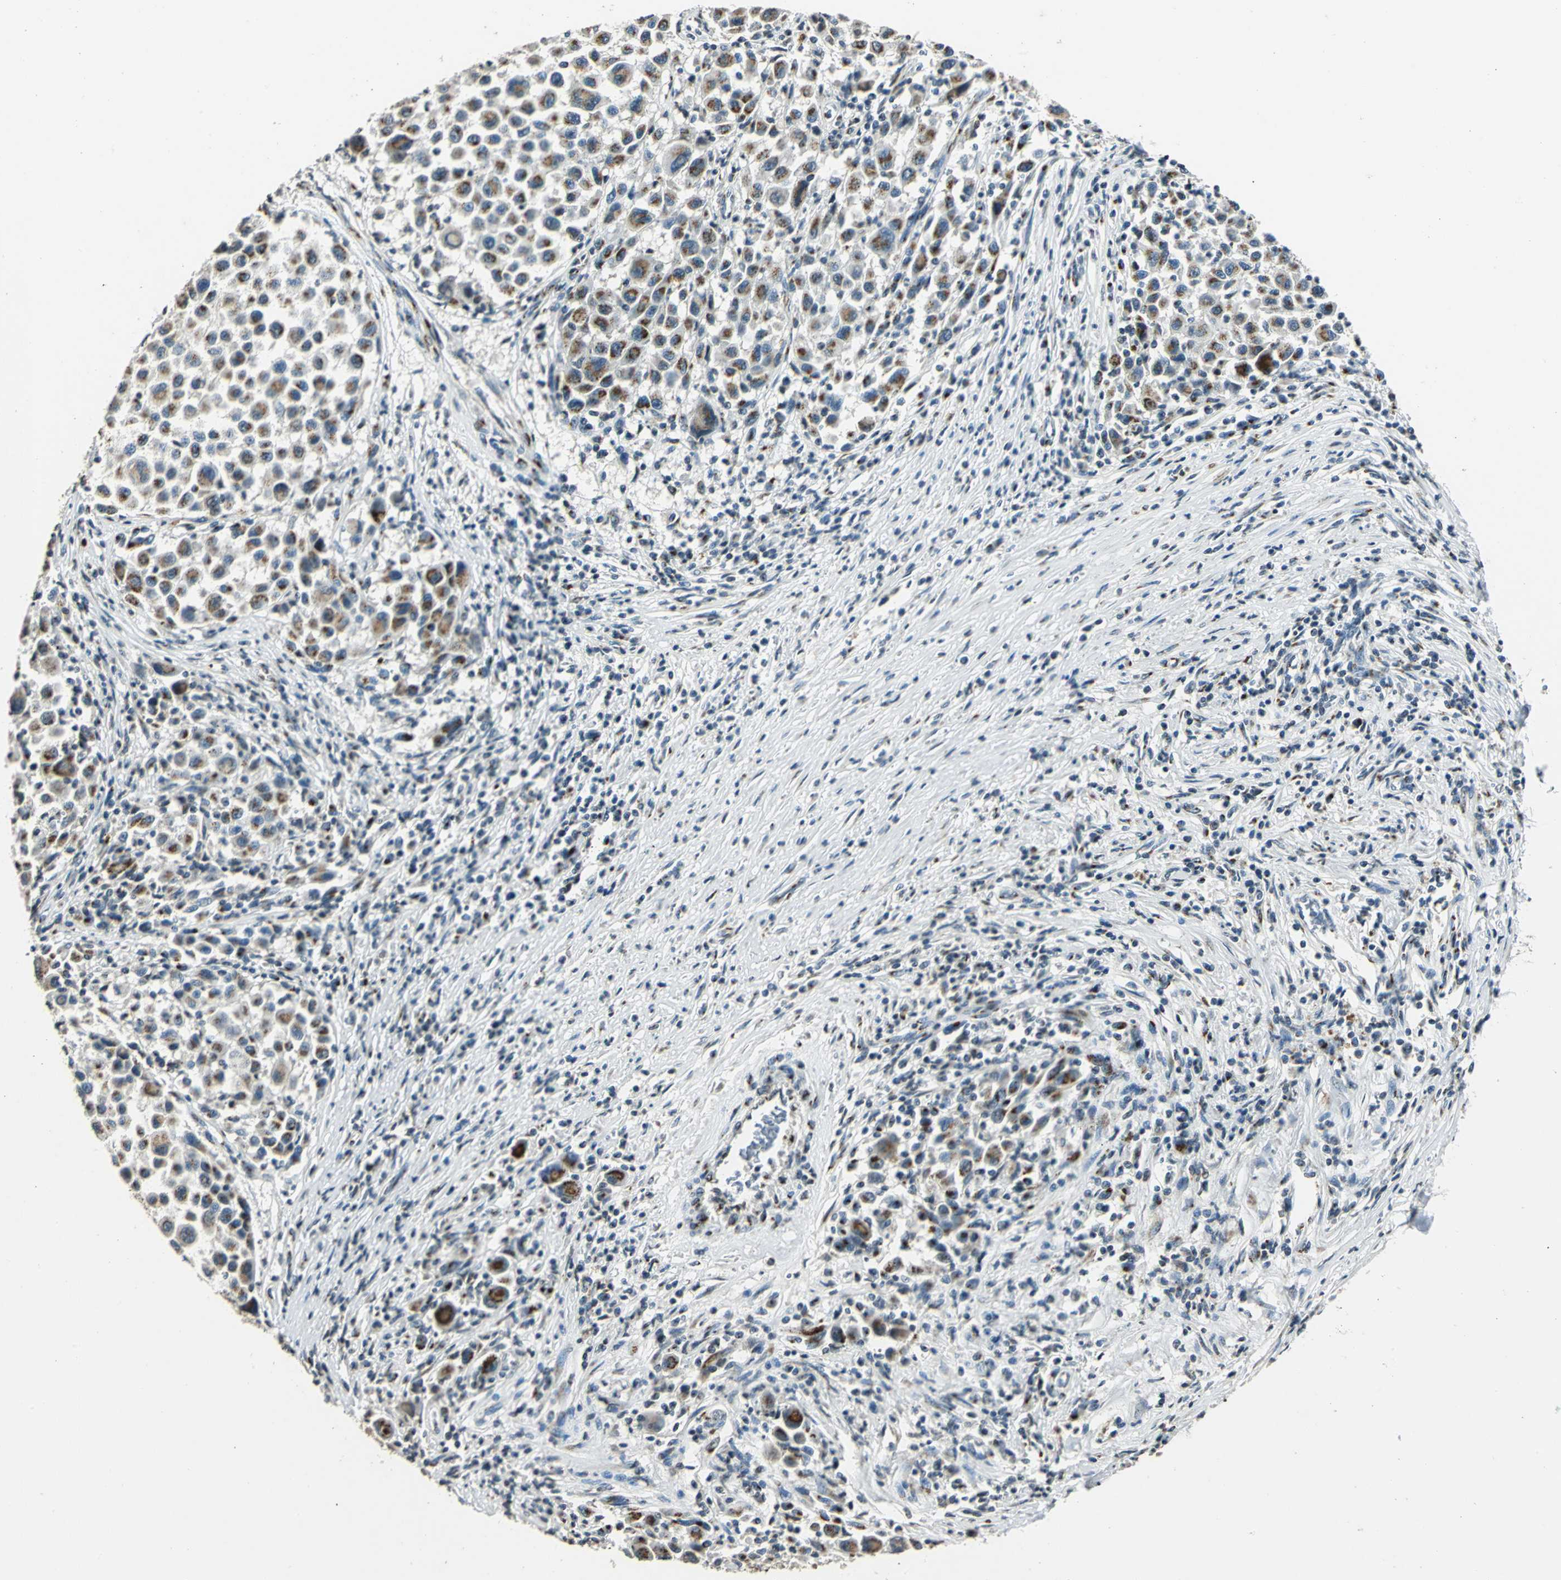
{"staining": {"intensity": "moderate", "quantity": ">75%", "location": "cytoplasmic/membranous"}, "tissue": "melanoma", "cell_type": "Tumor cells", "image_type": "cancer", "snomed": [{"axis": "morphology", "description": "Malignant melanoma, Metastatic site"}, {"axis": "topography", "description": "Lymph node"}], "caption": "Approximately >75% of tumor cells in malignant melanoma (metastatic site) reveal moderate cytoplasmic/membranous protein staining as visualized by brown immunohistochemical staining.", "gene": "TMEM115", "patient": {"sex": "male", "age": 61}}